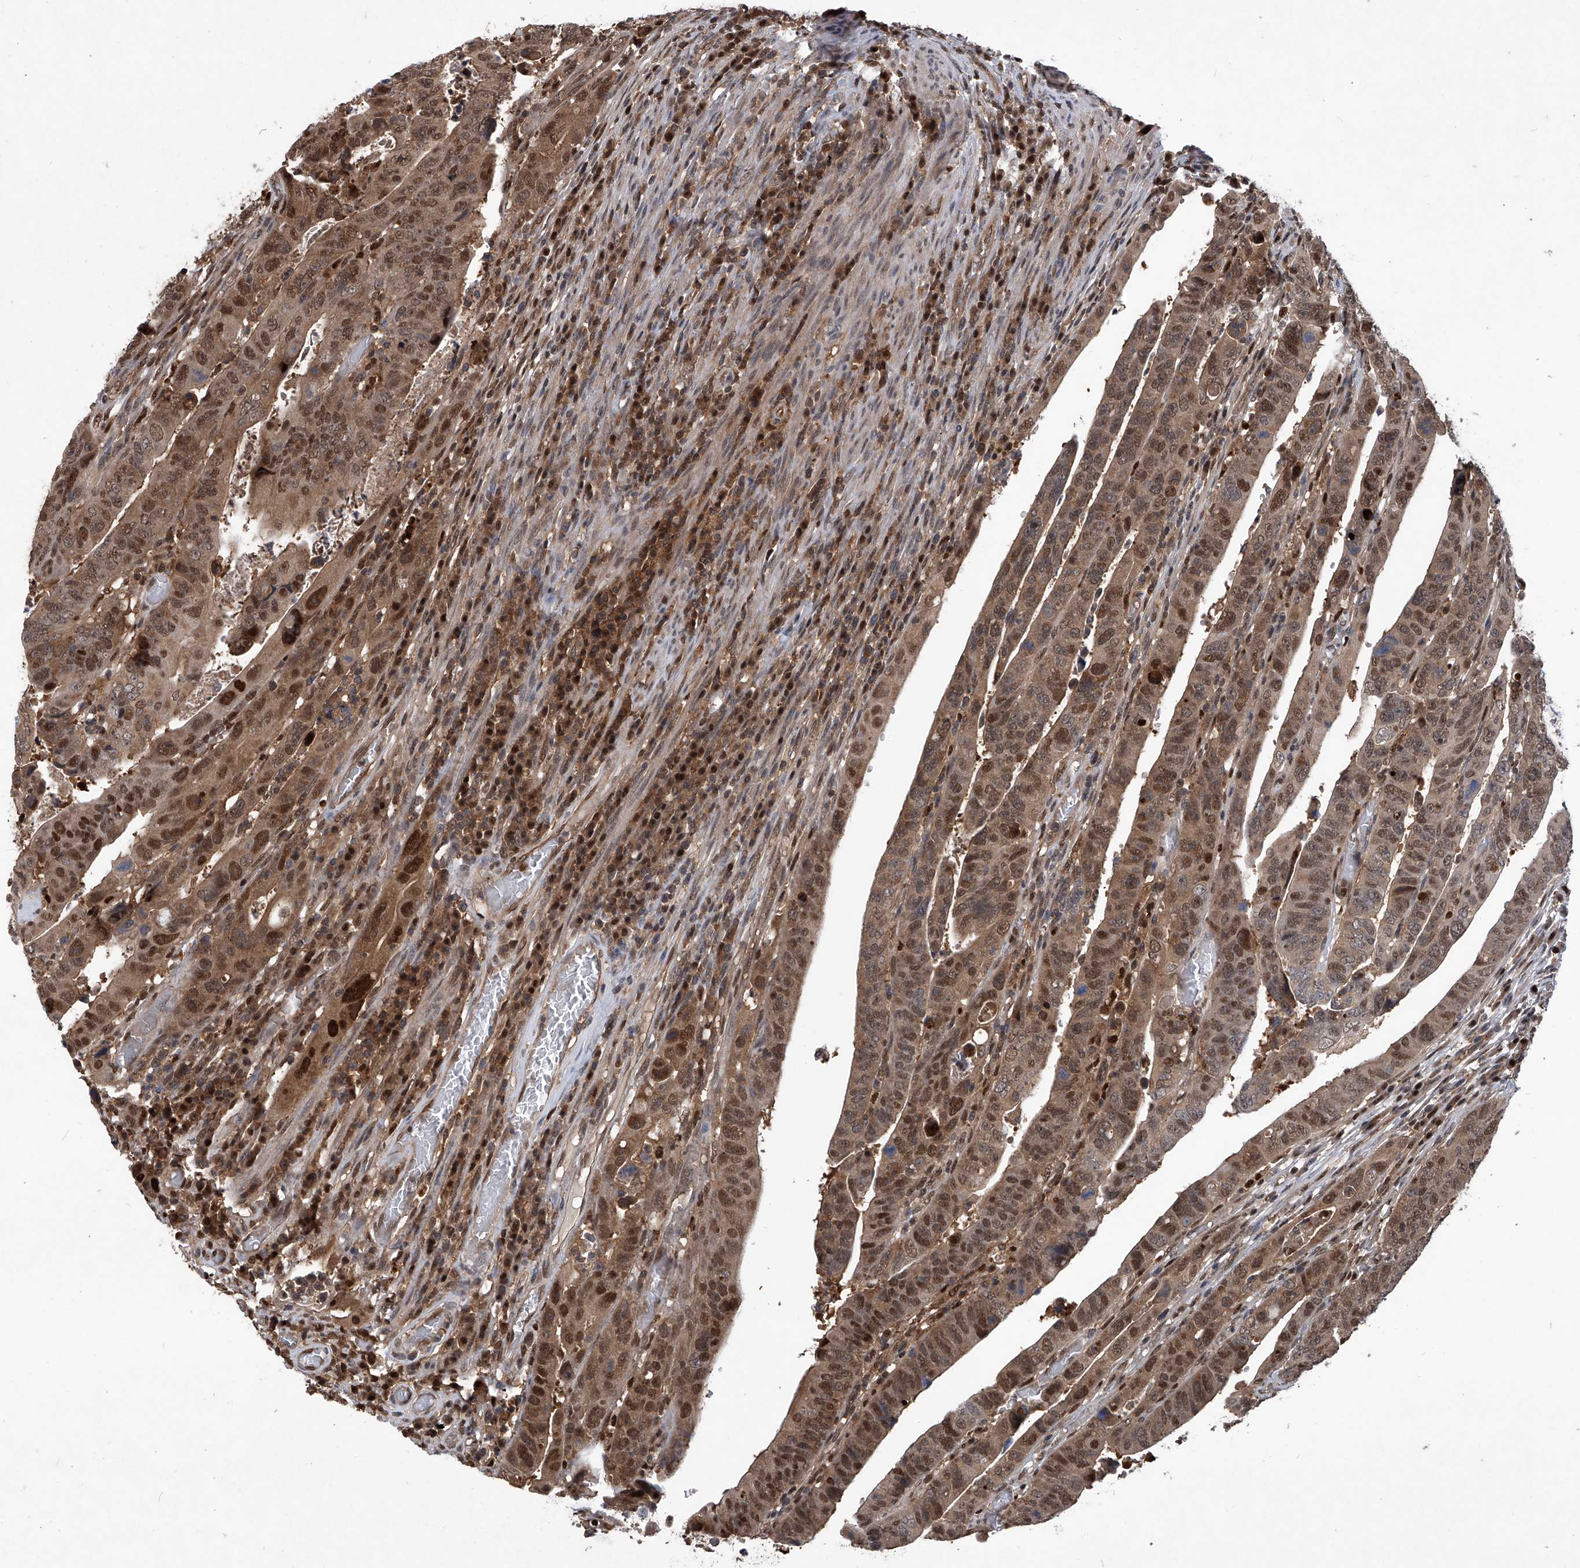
{"staining": {"intensity": "moderate", "quantity": ">75%", "location": "cytoplasmic/membranous,nuclear"}, "tissue": "colorectal cancer", "cell_type": "Tumor cells", "image_type": "cancer", "snomed": [{"axis": "morphology", "description": "Normal tissue, NOS"}, {"axis": "morphology", "description": "Adenocarcinoma, NOS"}, {"axis": "topography", "description": "Rectum"}], "caption": "A micrograph showing moderate cytoplasmic/membranous and nuclear expression in approximately >75% of tumor cells in adenocarcinoma (colorectal), as visualized by brown immunohistochemical staining.", "gene": "PSMB1", "patient": {"sex": "female", "age": 65}}